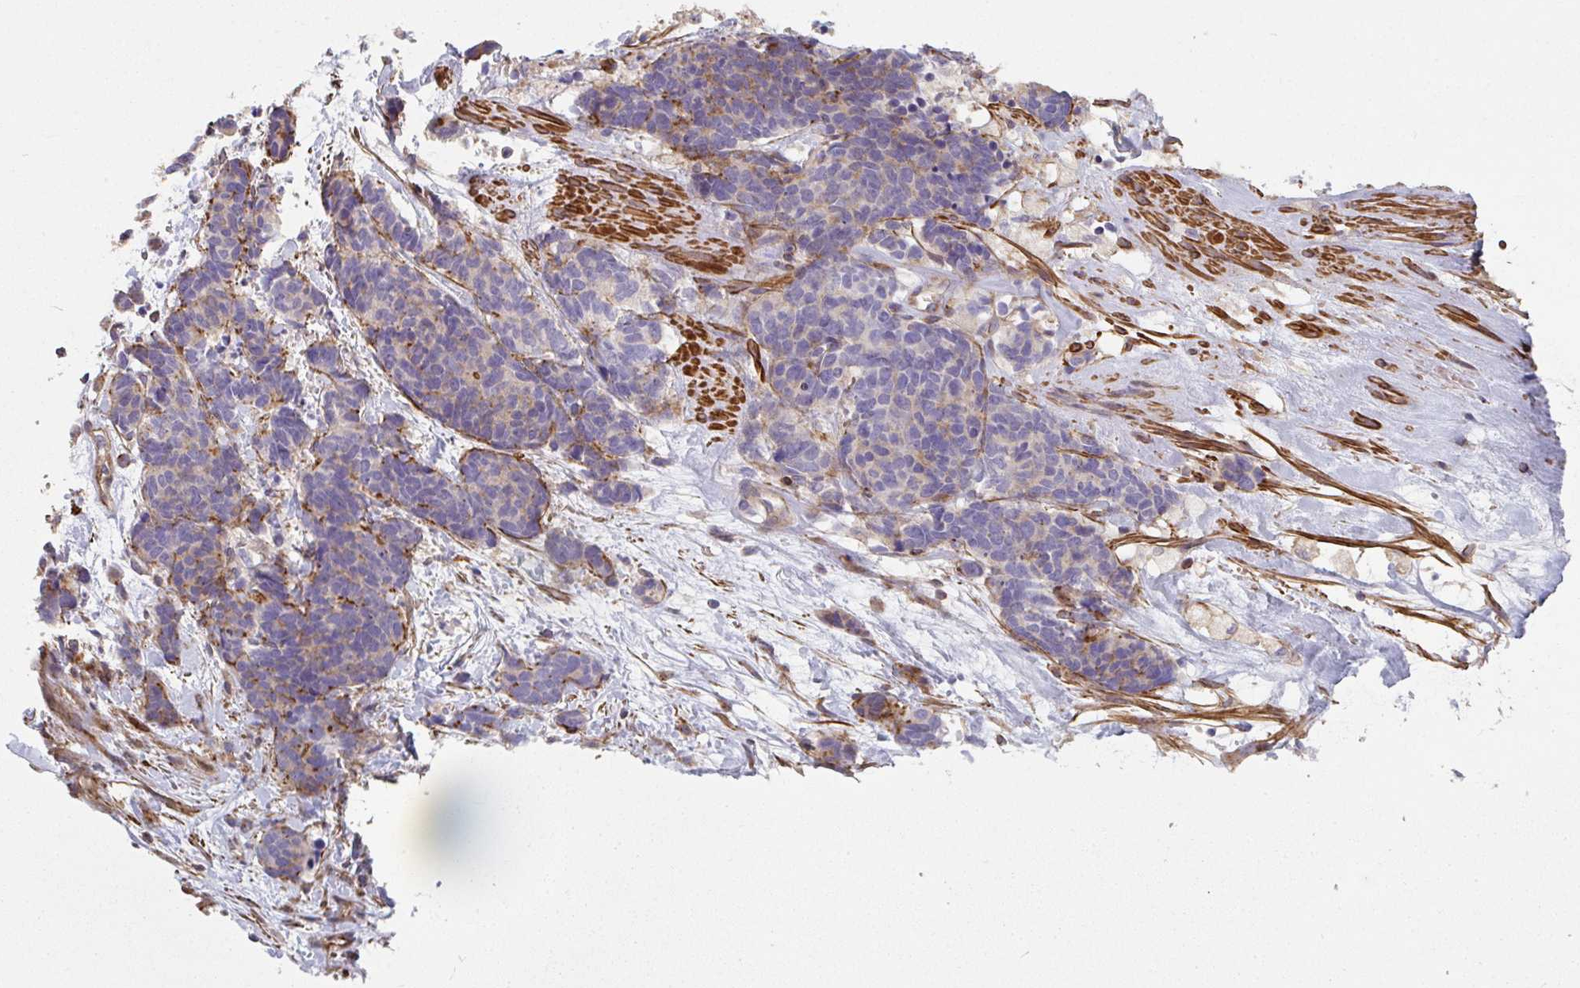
{"staining": {"intensity": "moderate", "quantity": "<25%", "location": "cytoplasmic/membranous"}, "tissue": "carcinoid", "cell_type": "Tumor cells", "image_type": "cancer", "snomed": [{"axis": "morphology", "description": "Carcinoma, NOS"}, {"axis": "morphology", "description": "Carcinoid, malignant, NOS"}, {"axis": "topography", "description": "Prostate"}], "caption": "The image reveals a brown stain indicating the presence of a protein in the cytoplasmic/membranous of tumor cells in carcinoid.", "gene": "FZD2", "patient": {"sex": "male", "age": 57}}